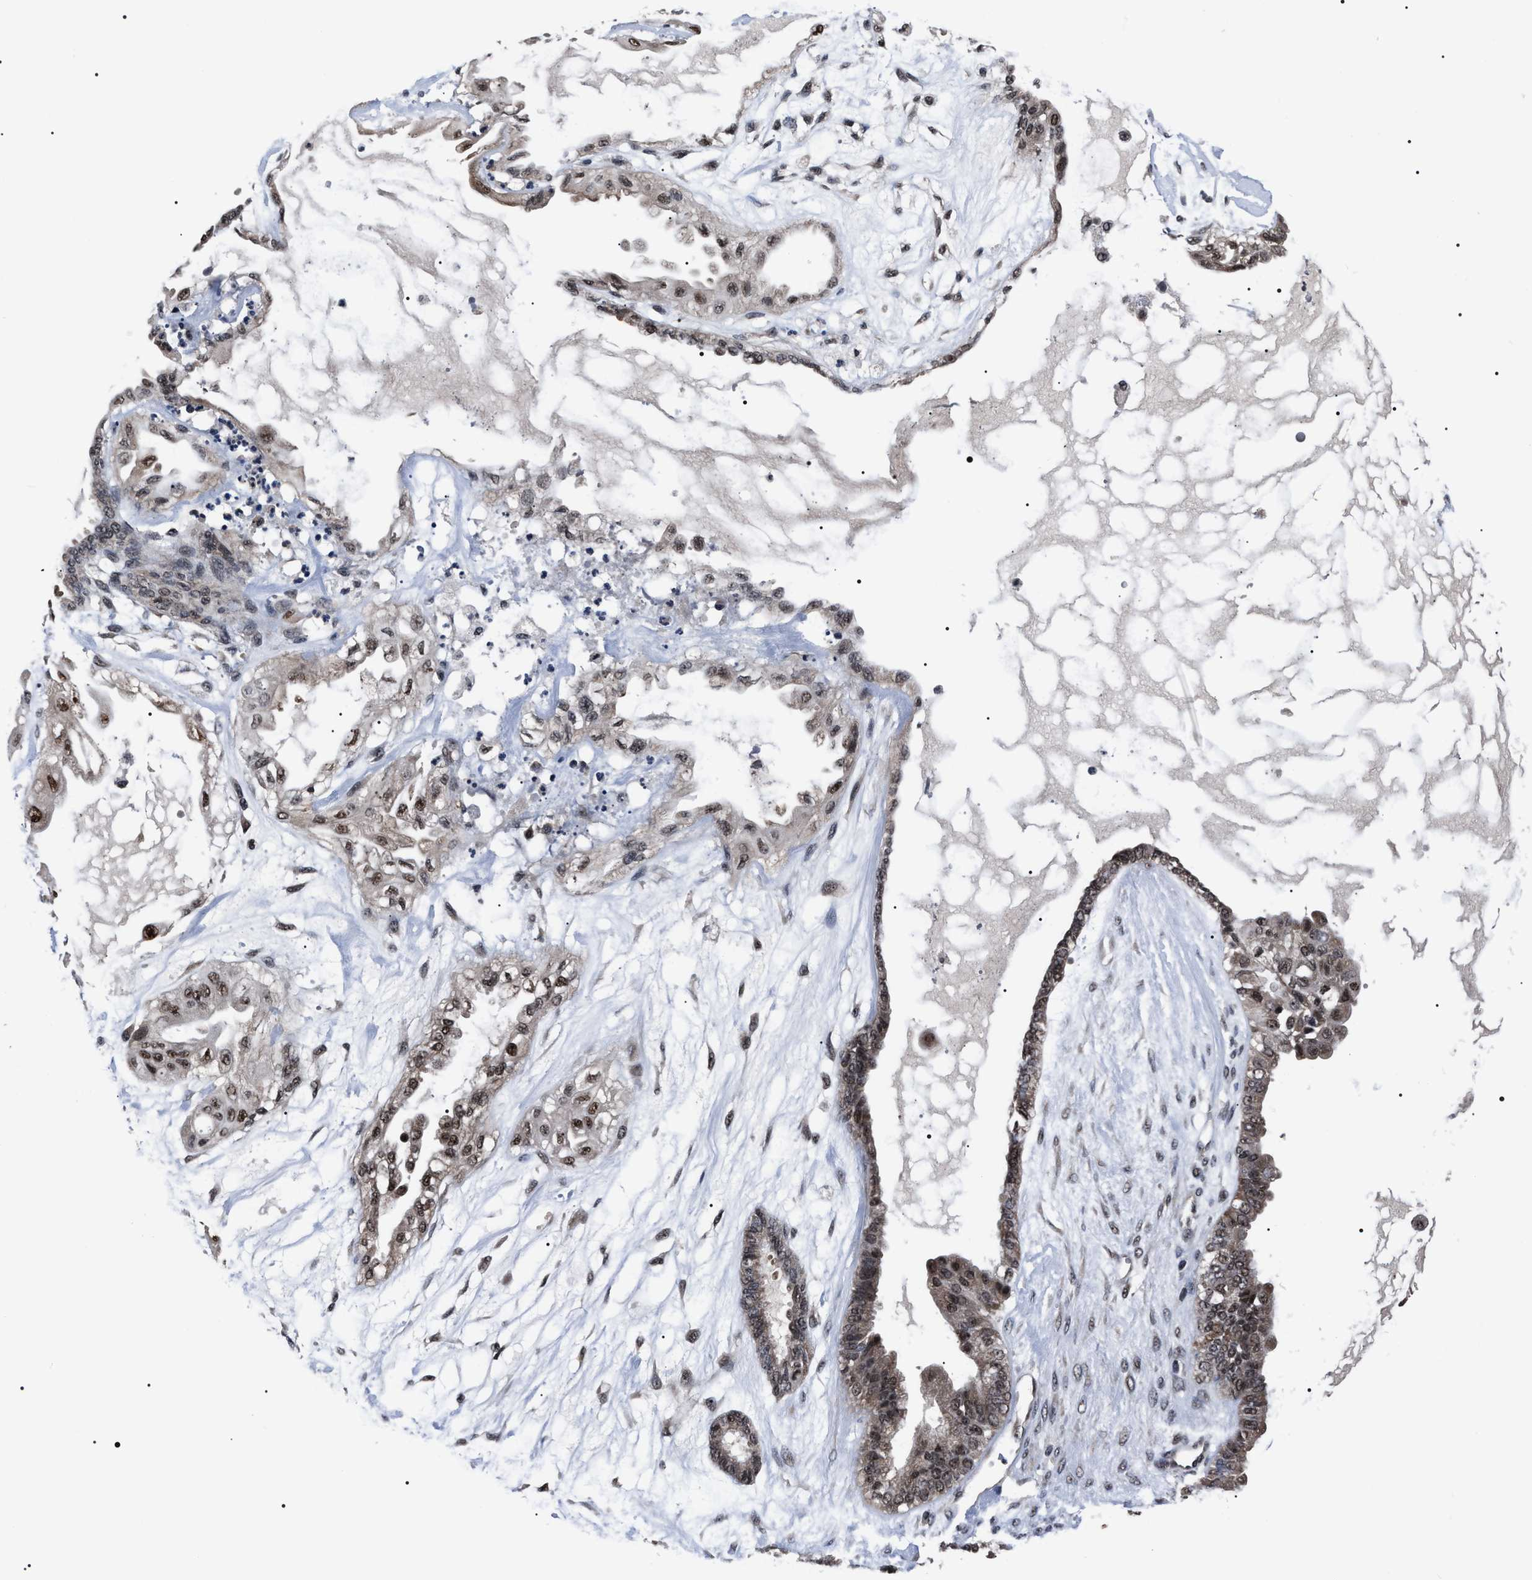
{"staining": {"intensity": "moderate", "quantity": ">75%", "location": "cytoplasmic/membranous,nuclear"}, "tissue": "ovarian cancer", "cell_type": "Tumor cells", "image_type": "cancer", "snomed": [{"axis": "morphology", "description": "Carcinoma, NOS"}, {"axis": "morphology", "description": "Carcinoma, endometroid"}, {"axis": "topography", "description": "Ovary"}], "caption": "Human ovarian cancer stained for a protein (brown) shows moderate cytoplasmic/membranous and nuclear positive positivity in approximately >75% of tumor cells.", "gene": "CSNK2A1", "patient": {"sex": "female", "age": 50}}